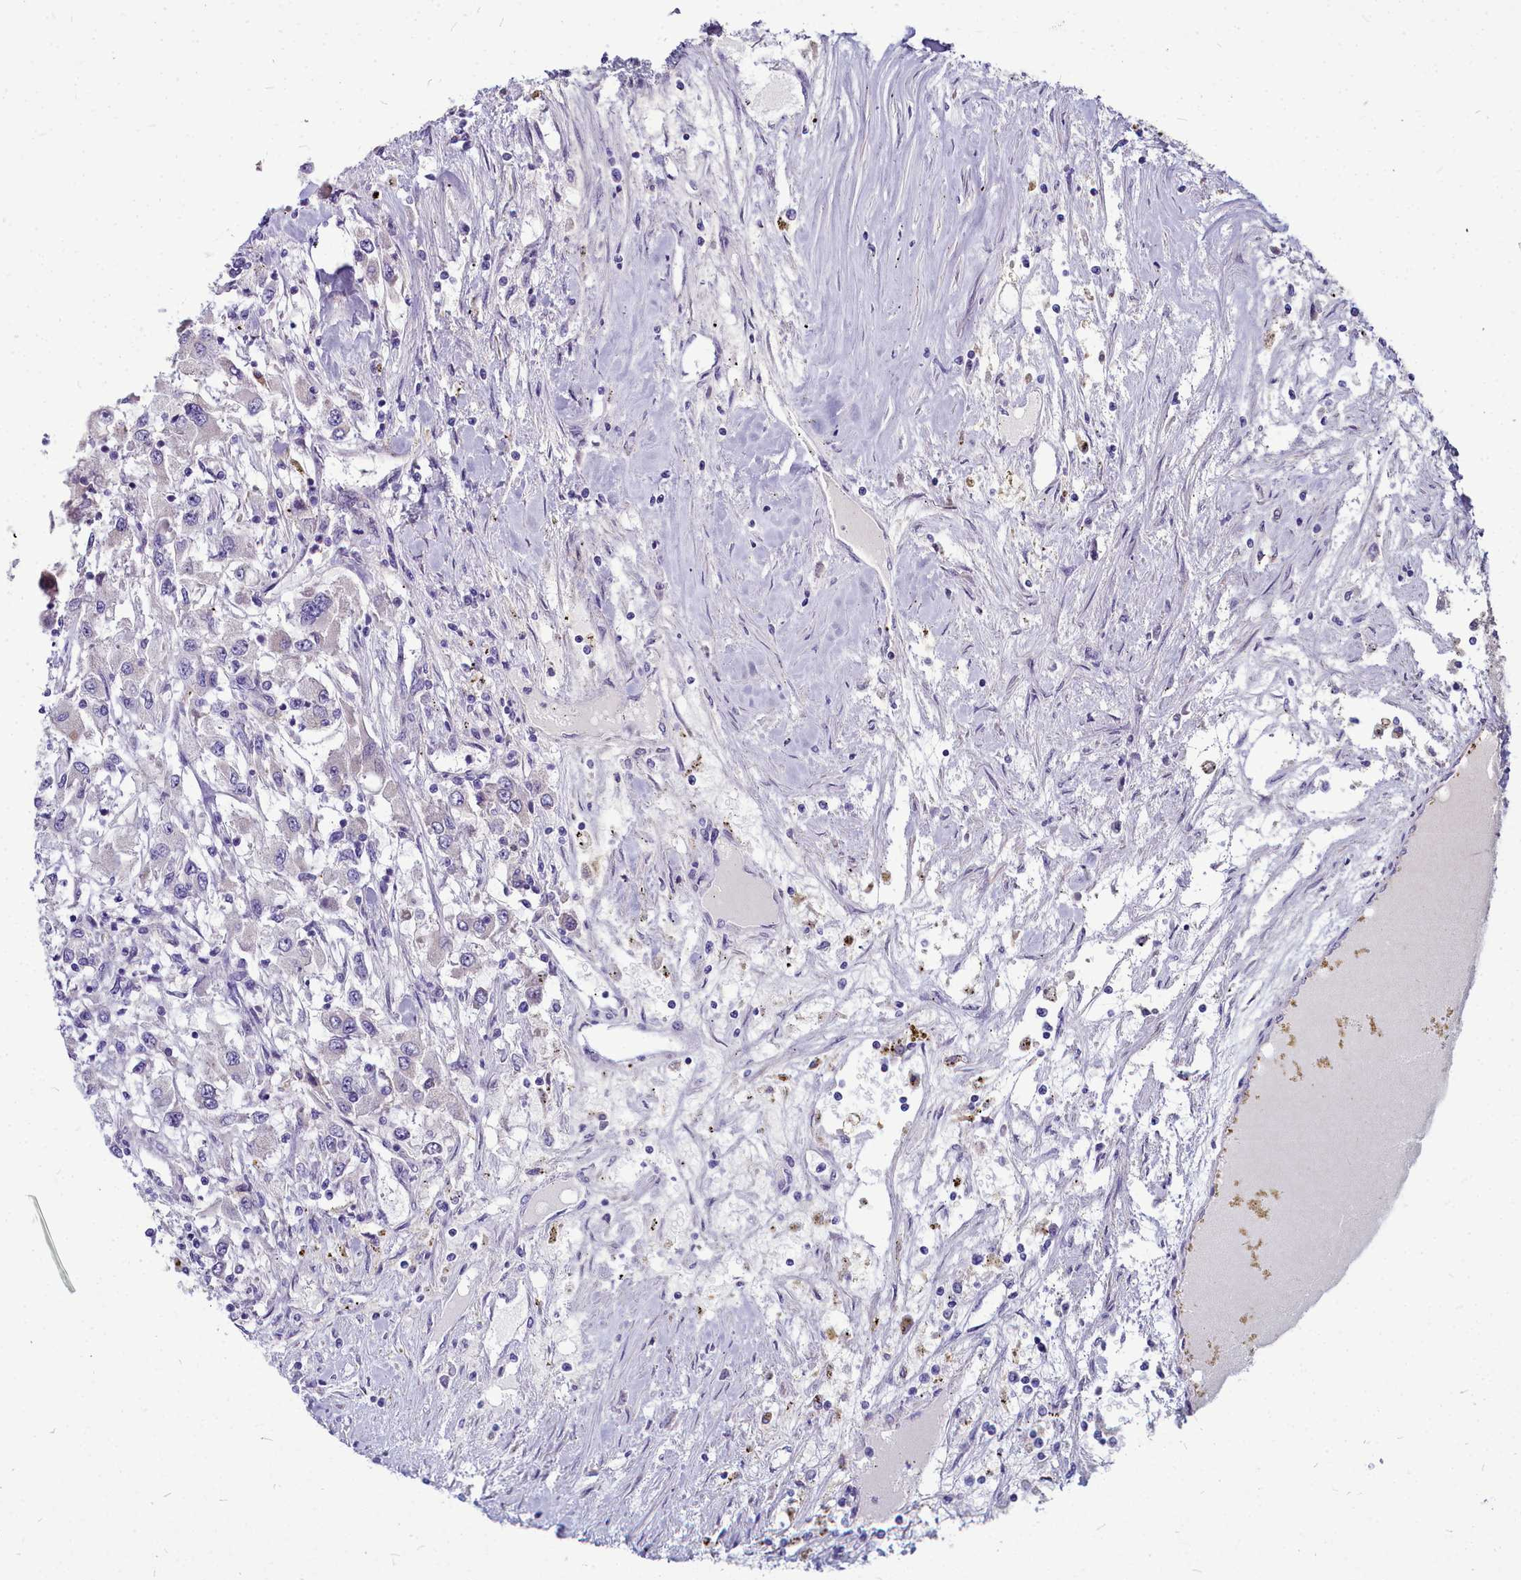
{"staining": {"intensity": "negative", "quantity": "none", "location": "none"}, "tissue": "renal cancer", "cell_type": "Tumor cells", "image_type": "cancer", "snomed": [{"axis": "morphology", "description": "Adenocarcinoma, NOS"}, {"axis": "topography", "description": "Kidney"}], "caption": "A micrograph of human adenocarcinoma (renal) is negative for staining in tumor cells. (DAB immunohistochemistry, high magnification).", "gene": "SMPD4", "patient": {"sex": "female", "age": 67}}